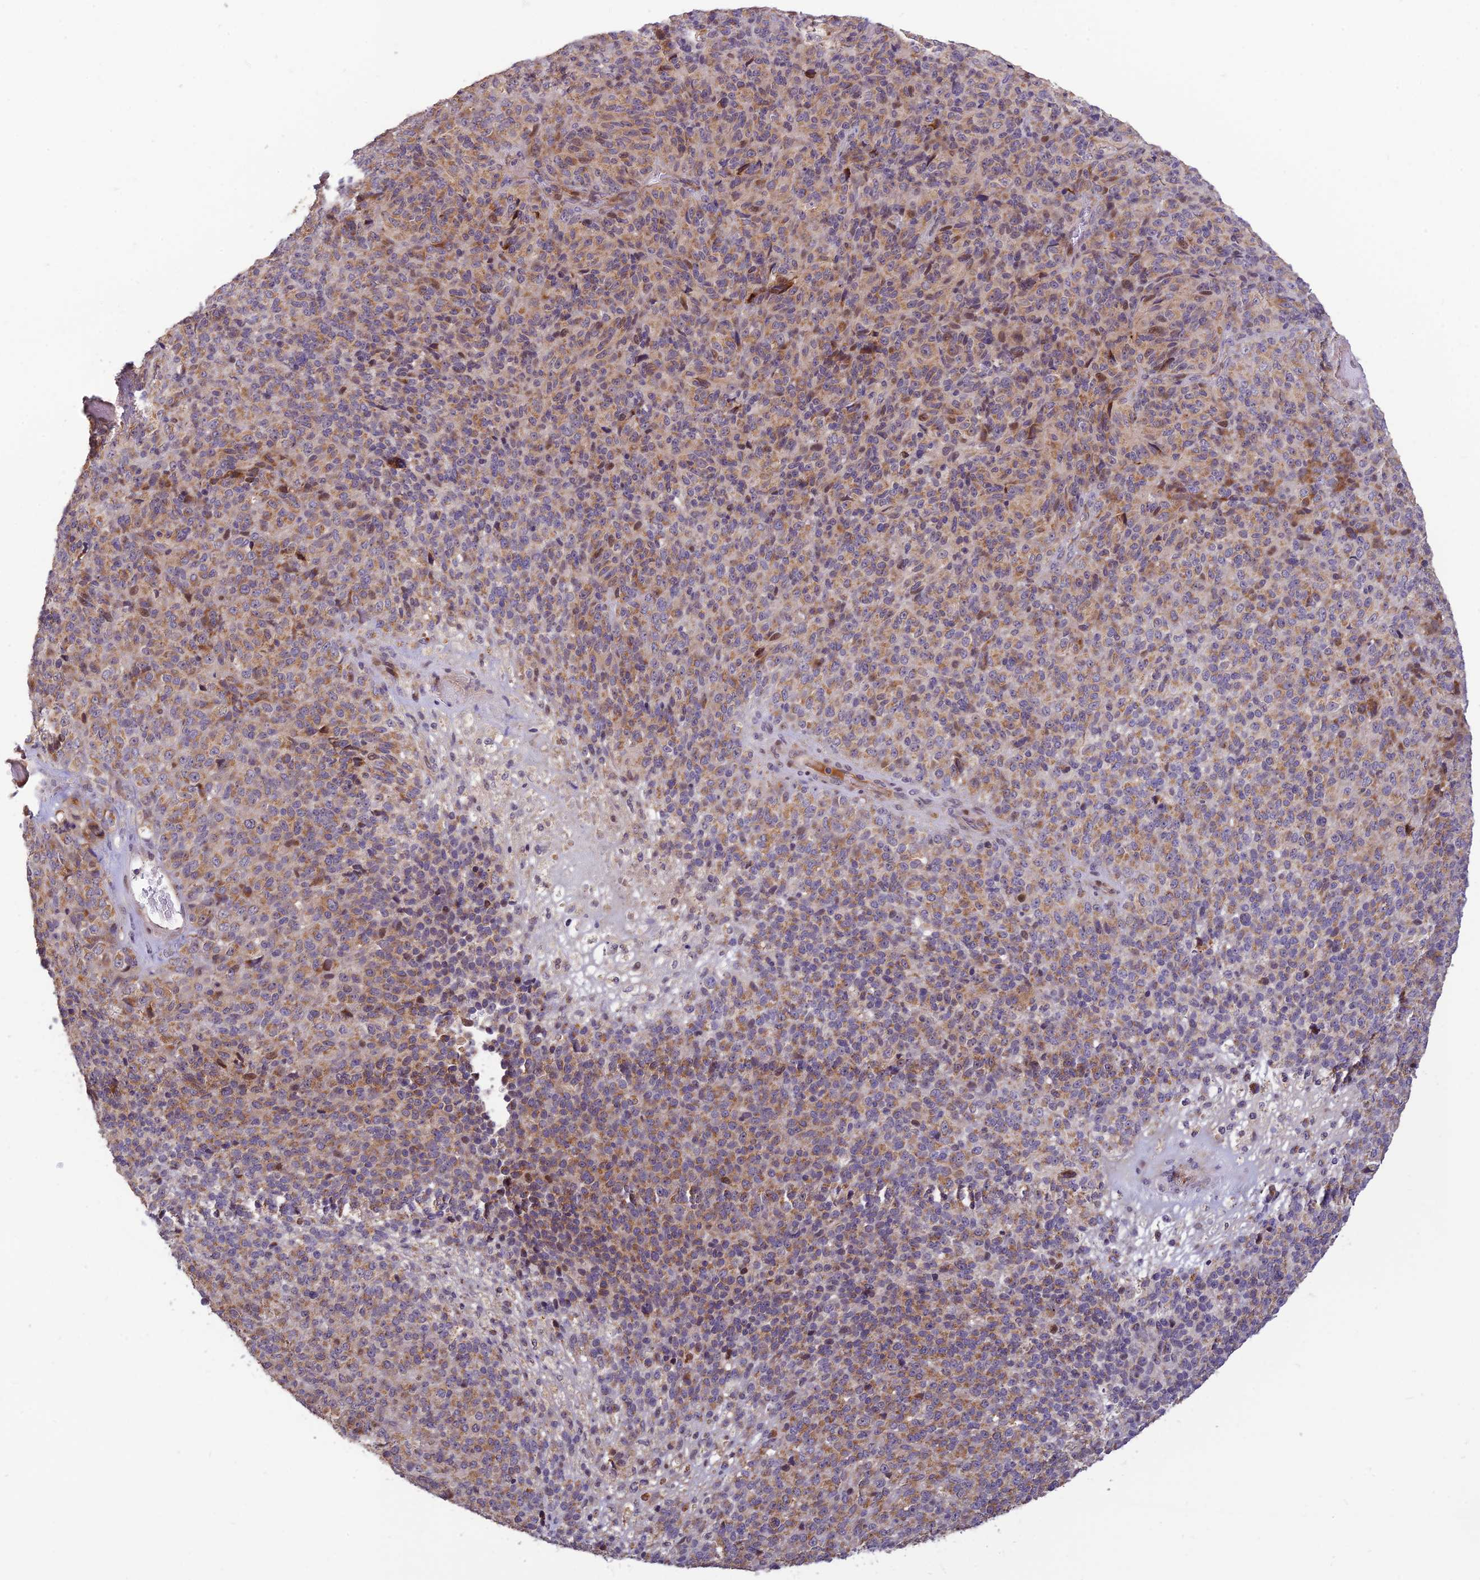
{"staining": {"intensity": "weak", "quantity": ">75%", "location": "cytoplasmic/membranous"}, "tissue": "melanoma", "cell_type": "Tumor cells", "image_type": "cancer", "snomed": [{"axis": "morphology", "description": "Malignant melanoma, Metastatic site"}, {"axis": "topography", "description": "Brain"}], "caption": "Weak cytoplasmic/membranous expression for a protein is seen in approximately >75% of tumor cells of melanoma using immunohistochemistry.", "gene": "ASPDH", "patient": {"sex": "female", "age": 56}}